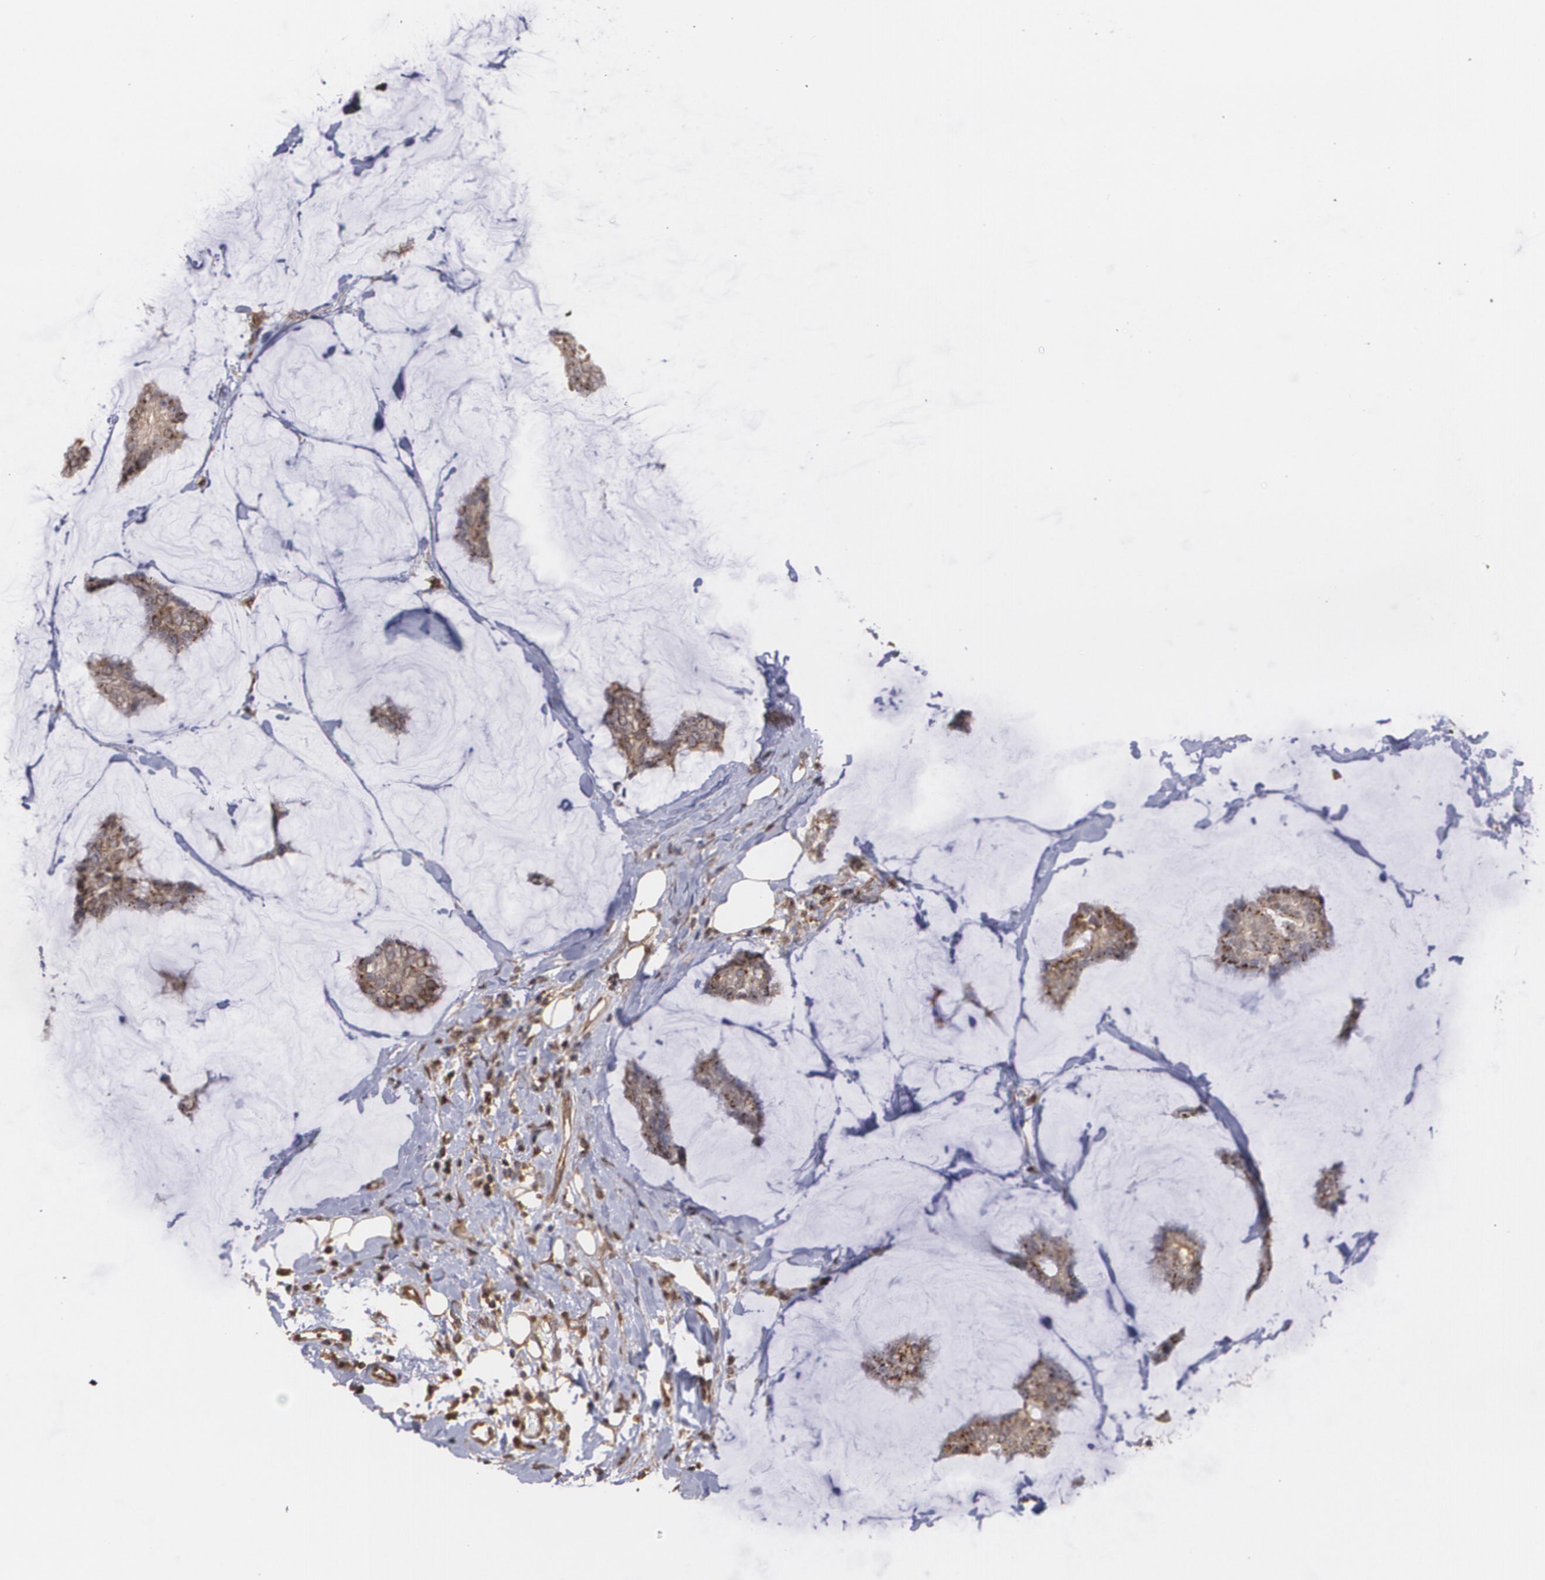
{"staining": {"intensity": "strong", "quantity": ">75%", "location": "cytoplasmic/membranous"}, "tissue": "breast cancer", "cell_type": "Tumor cells", "image_type": "cancer", "snomed": [{"axis": "morphology", "description": "Duct carcinoma"}, {"axis": "topography", "description": "Breast"}], "caption": "Immunohistochemistry of invasive ductal carcinoma (breast) exhibits high levels of strong cytoplasmic/membranous positivity in about >75% of tumor cells. (brown staining indicates protein expression, while blue staining denotes nuclei).", "gene": "TRIP11", "patient": {"sex": "female", "age": 93}}